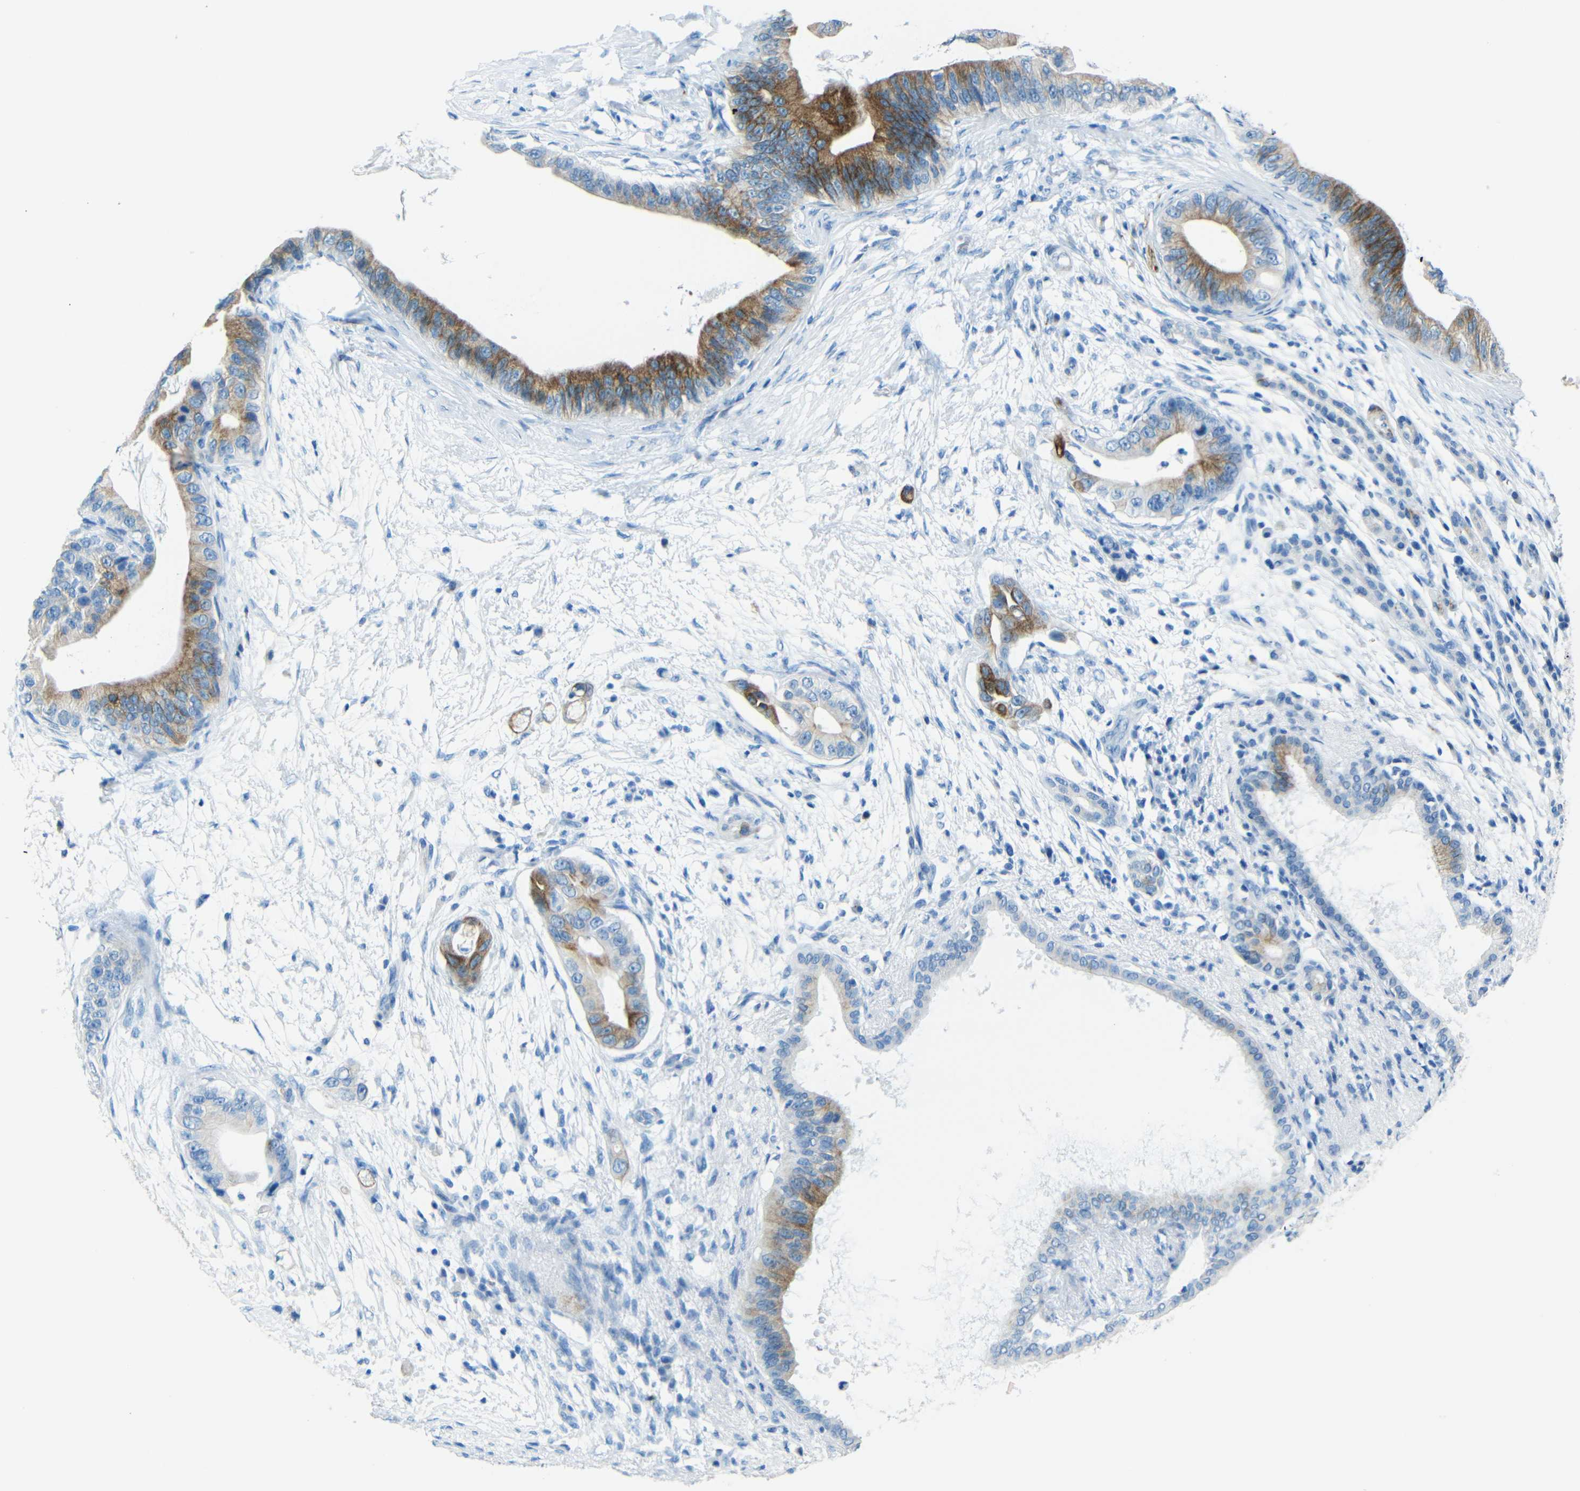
{"staining": {"intensity": "strong", "quantity": "<25%", "location": "cytoplasmic/membranous"}, "tissue": "pancreatic cancer", "cell_type": "Tumor cells", "image_type": "cancer", "snomed": [{"axis": "morphology", "description": "Adenocarcinoma, NOS"}, {"axis": "topography", "description": "Pancreas"}], "caption": "DAB (3,3'-diaminobenzidine) immunohistochemical staining of pancreatic cancer (adenocarcinoma) shows strong cytoplasmic/membranous protein positivity in about <25% of tumor cells. (DAB (3,3'-diaminobenzidine) IHC, brown staining for protein, blue staining for nuclei).", "gene": "TUBB4B", "patient": {"sex": "male", "age": 77}}